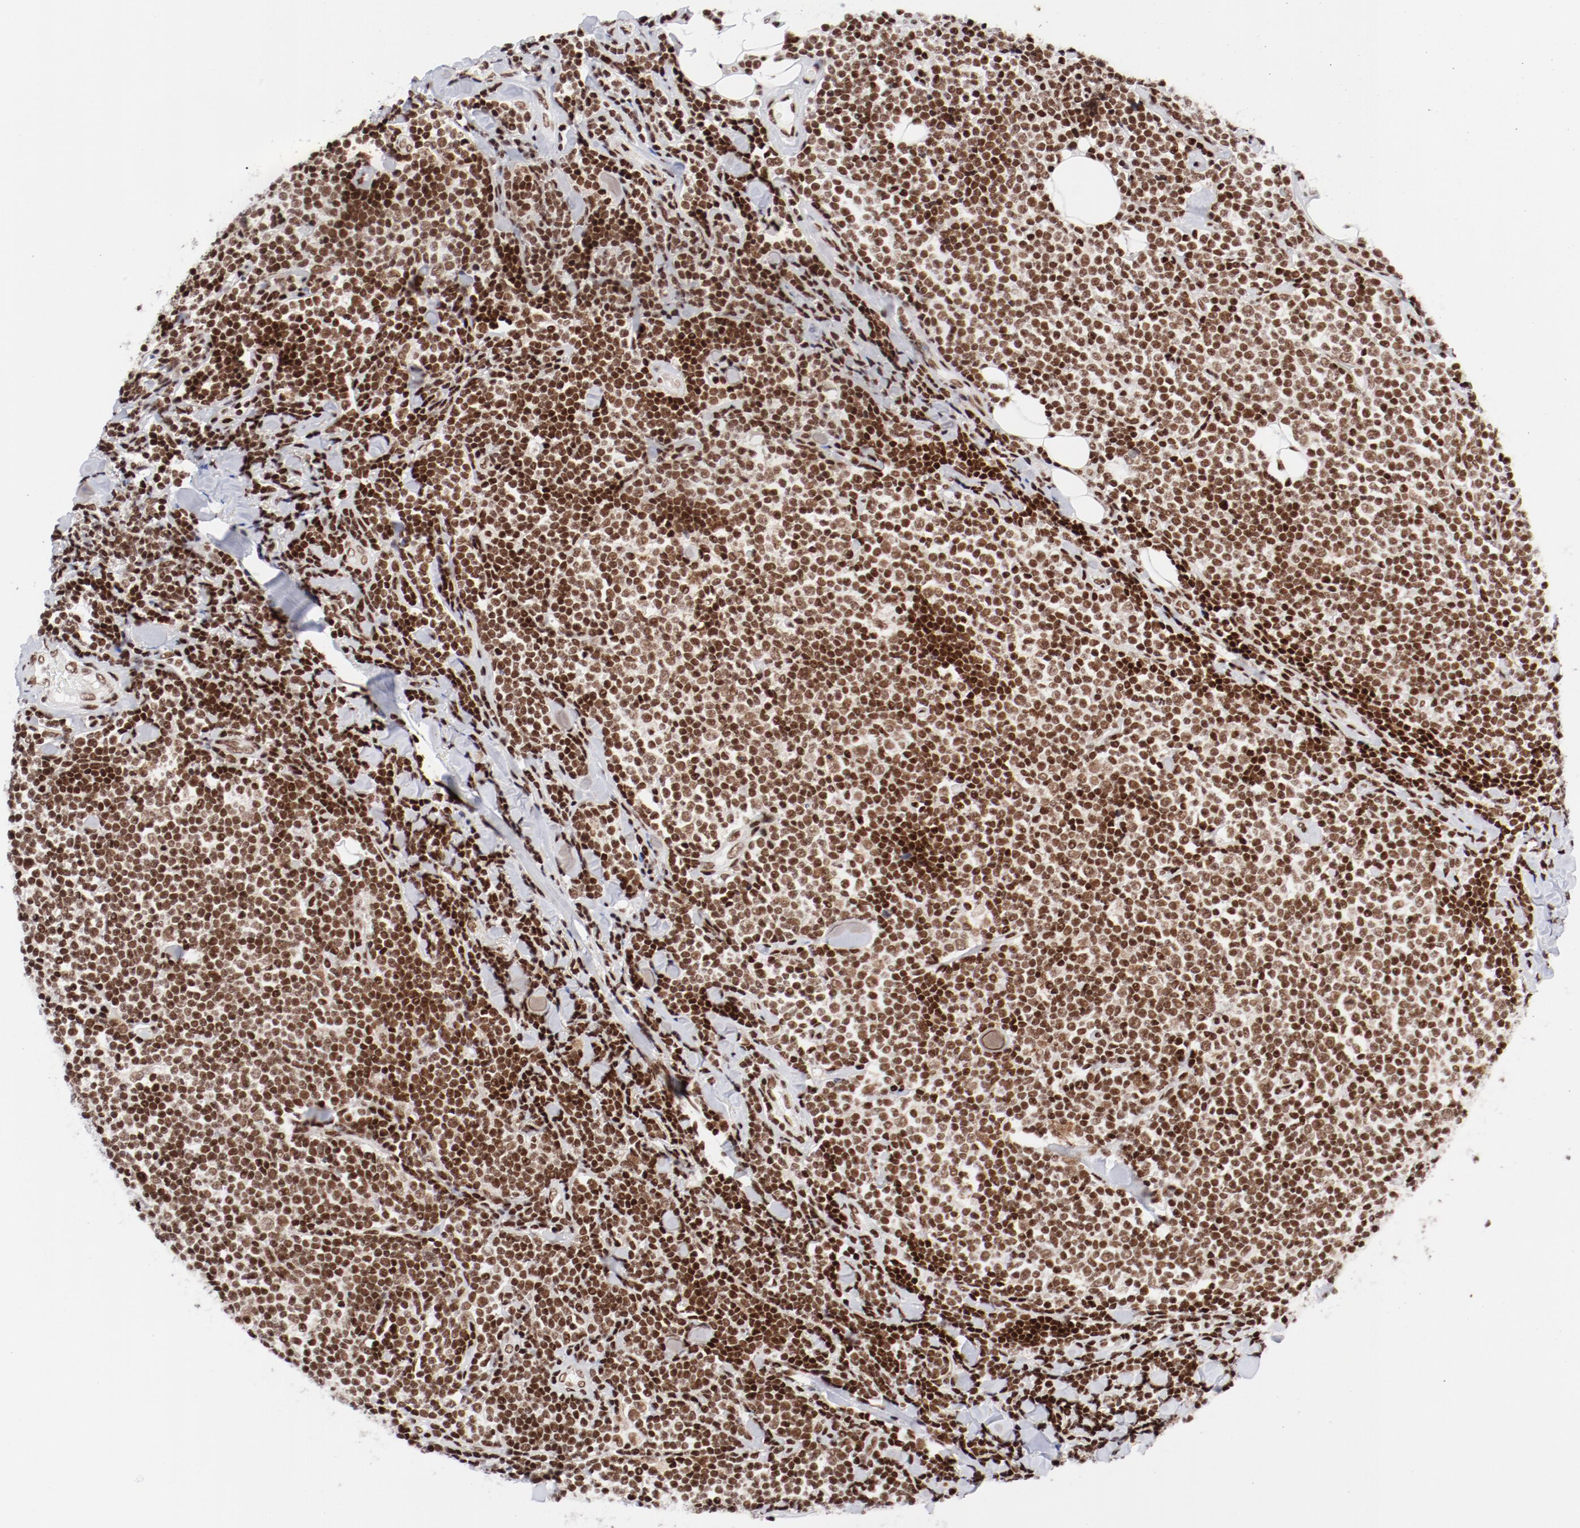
{"staining": {"intensity": "strong", "quantity": ">75%", "location": "nuclear"}, "tissue": "lymphoma", "cell_type": "Tumor cells", "image_type": "cancer", "snomed": [{"axis": "morphology", "description": "Malignant lymphoma, non-Hodgkin's type, Low grade"}, {"axis": "topography", "description": "Soft tissue"}], "caption": "A high amount of strong nuclear expression is seen in approximately >75% of tumor cells in lymphoma tissue. The protein is shown in brown color, while the nuclei are stained blue.", "gene": "NFYB", "patient": {"sex": "male", "age": 92}}